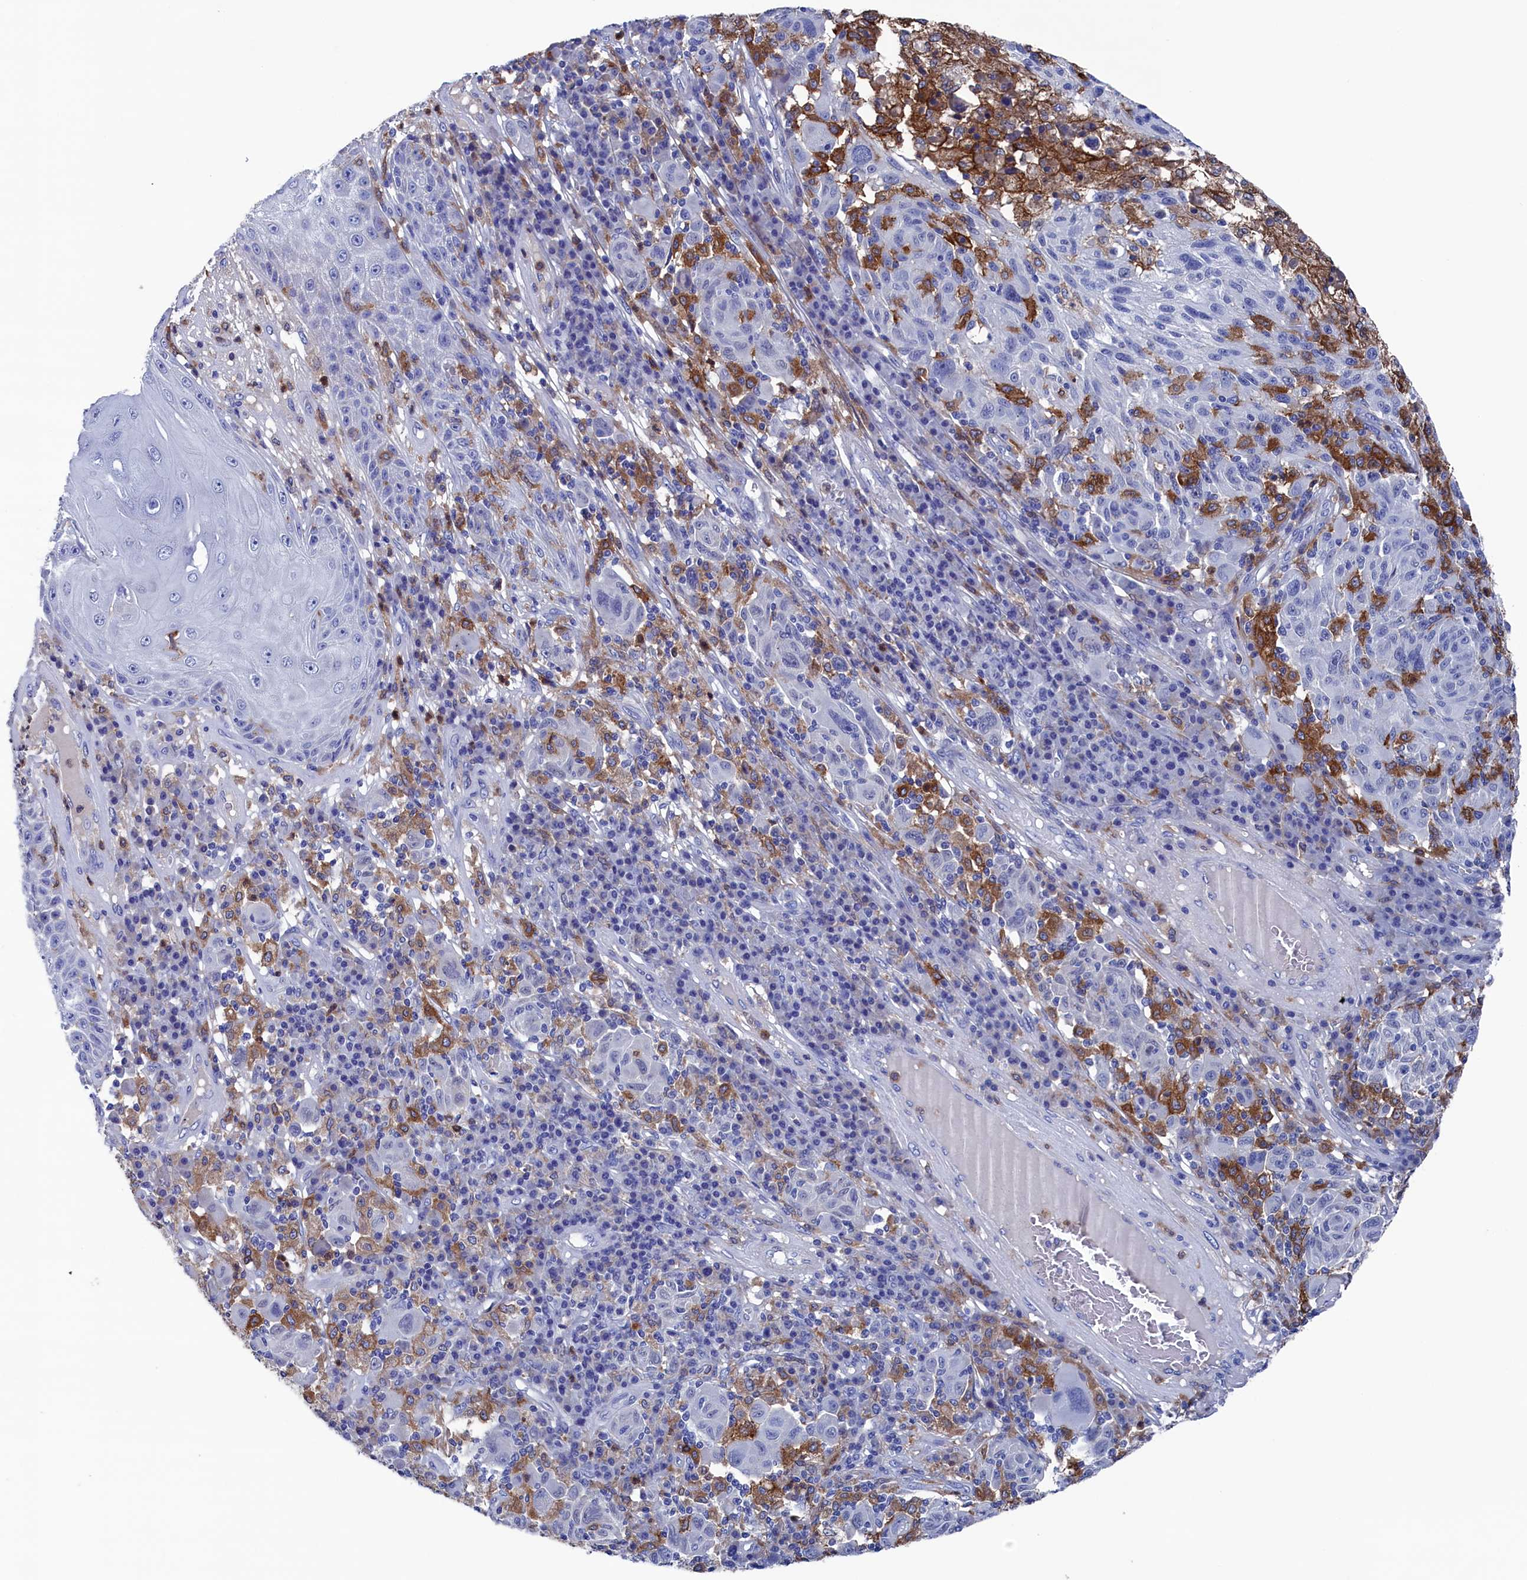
{"staining": {"intensity": "negative", "quantity": "none", "location": "none"}, "tissue": "melanoma", "cell_type": "Tumor cells", "image_type": "cancer", "snomed": [{"axis": "morphology", "description": "Malignant melanoma, NOS"}, {"axis": "topography", "description": "Skin"}], "caption": "Tumor cells show no significant positivity in malignant melanoma. Nuclei are stained in blue.", "gene": "TYROBP", "patient": {"sex": "male", "age": 53}}